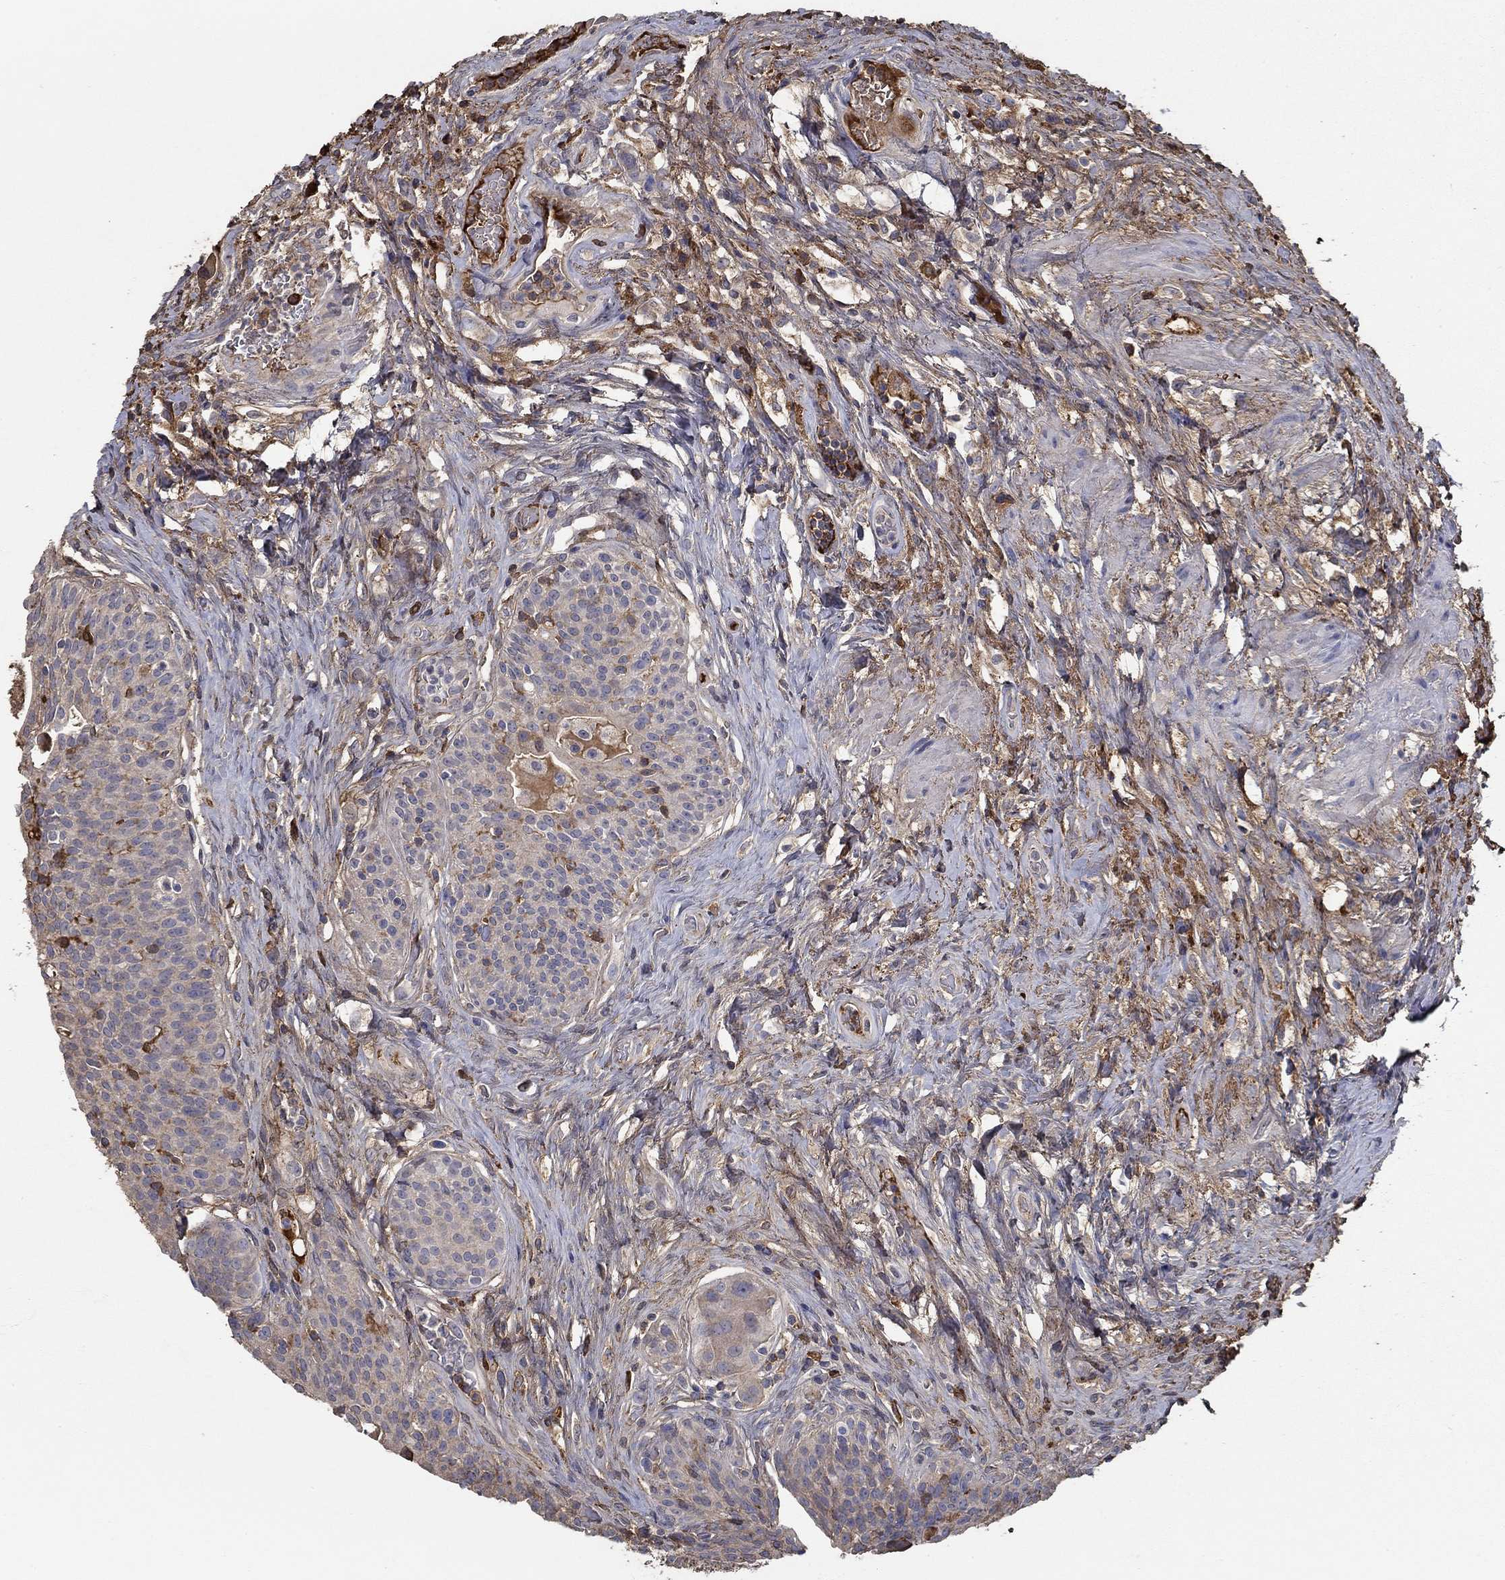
{"staining": {"intensity": "negative", "quantity": "none", "location": "none"}, "tissue": "urothelial cancer", "cell_type": "Tumor cells", "image_type": "cancer", "snomed": [{"axis": "morphology", "description": "Urothelial carcinoma, High grade"}, {"axis": "topography", "description": "Urinary bladder"}], "caption": "High magnification brightfield microscopy of high-grade urothelial carcinoma stained with DAB (brown) and counterstained with hematoxylin (blue): tumor cells show no significant expression.", "gene": "IL10", "patient": {"sex": "male", "age": 79}}